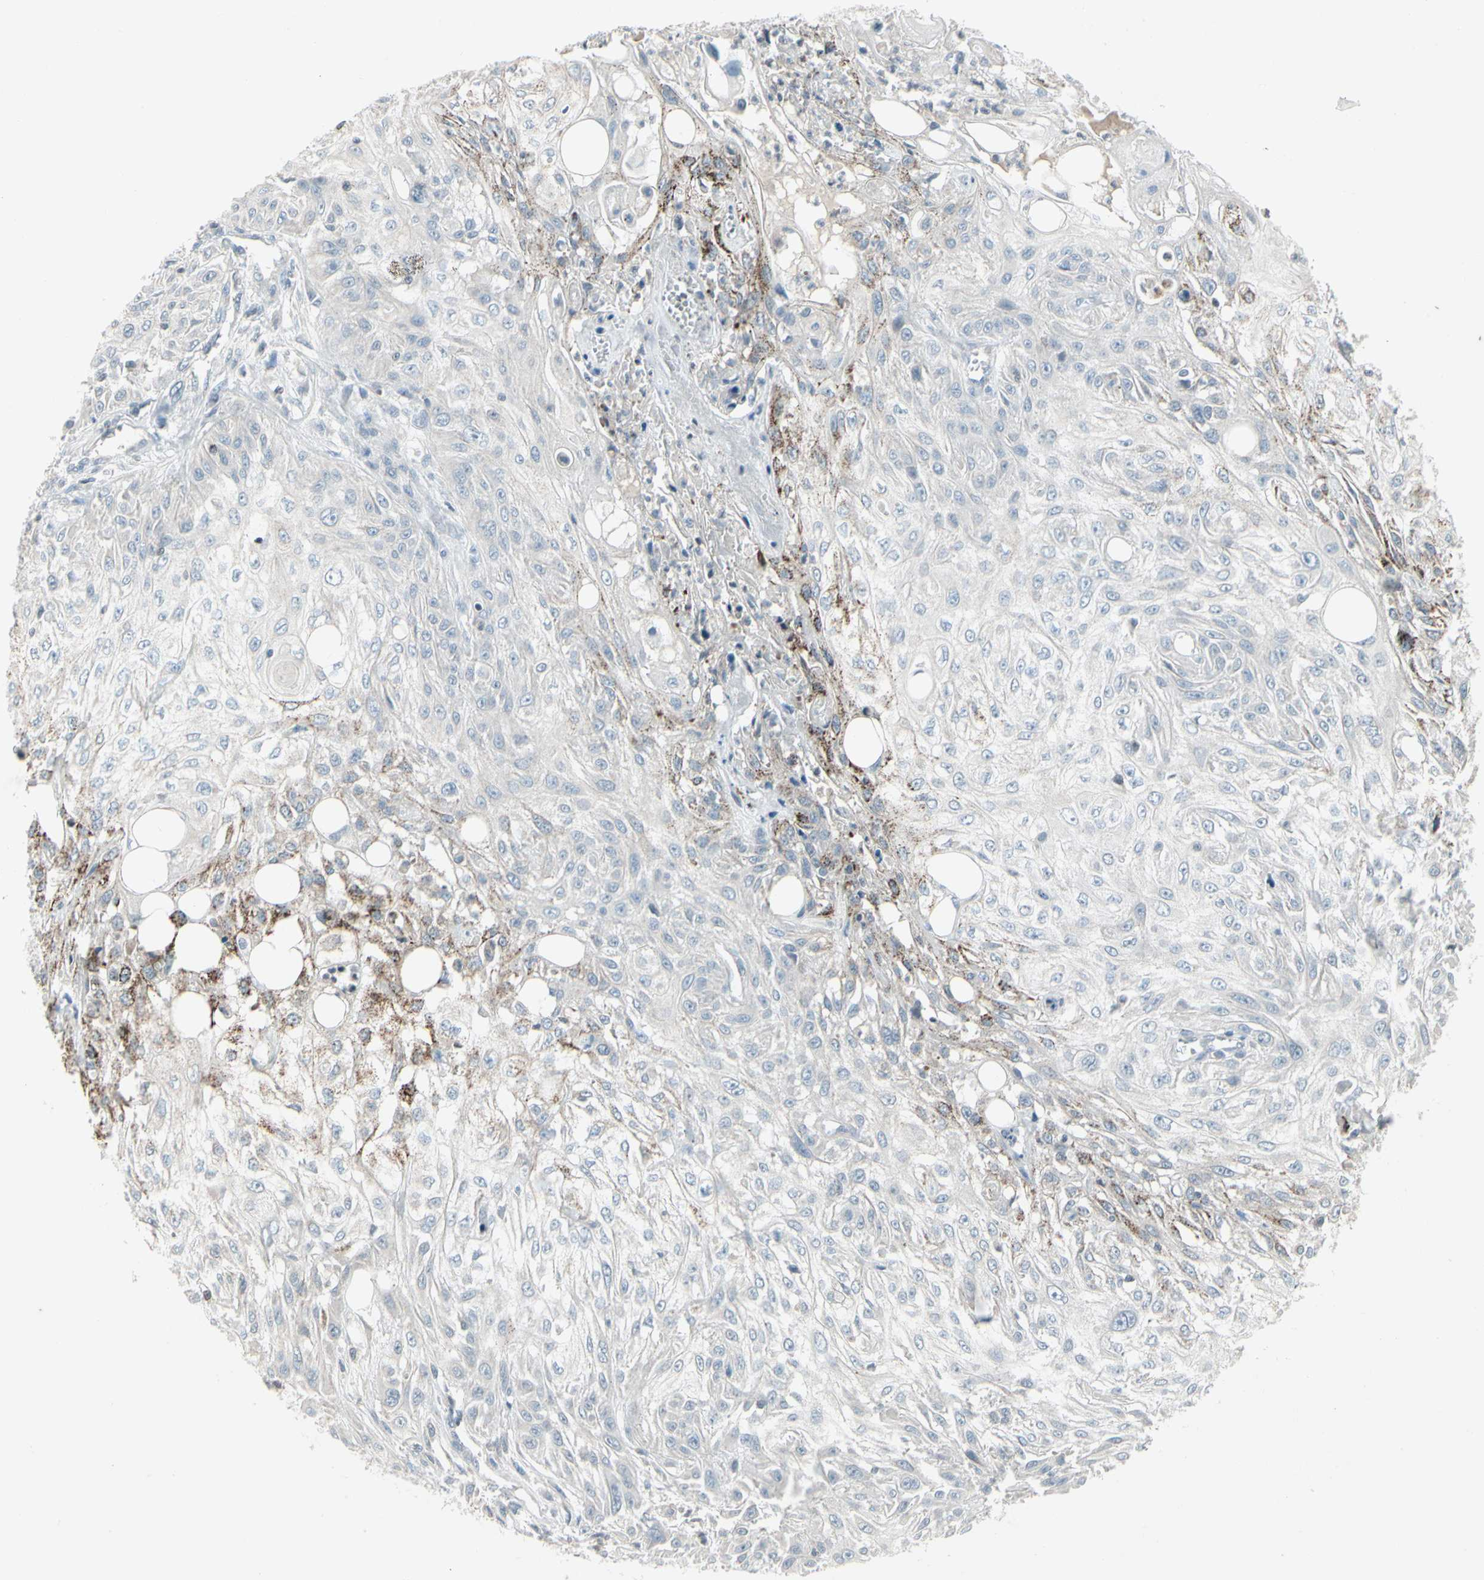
{"staining": {"intensity": "moderate", "quantity": "<25%", "location": "cytoplasmic/membranous"}, "tissue": "skin cancer", "cell_type": "Tumor cells", "image_type": "cancer", "snomed": [{"axis": "morphology", "description": "Squamous cell carcinoma, NOS"}, {"axis": "topography", "description": "Skin"}], "caption": "DAB (3,3'-diaminobenzidine) immunohistochemical staining of human skin squamous cell carcinoma shows moderate cytoplasmic/membranous protein positivity in approximately <25% of tumor cells. The staining was performed using DAB (3,3'-diaminobenzidine) to visualize the protein expression in brown, while the nuclei were stained in blue with hematoxylin (Magnification: 20x).", "gene": "ARG2", "patient": {"sex": "male", "age": 75}}